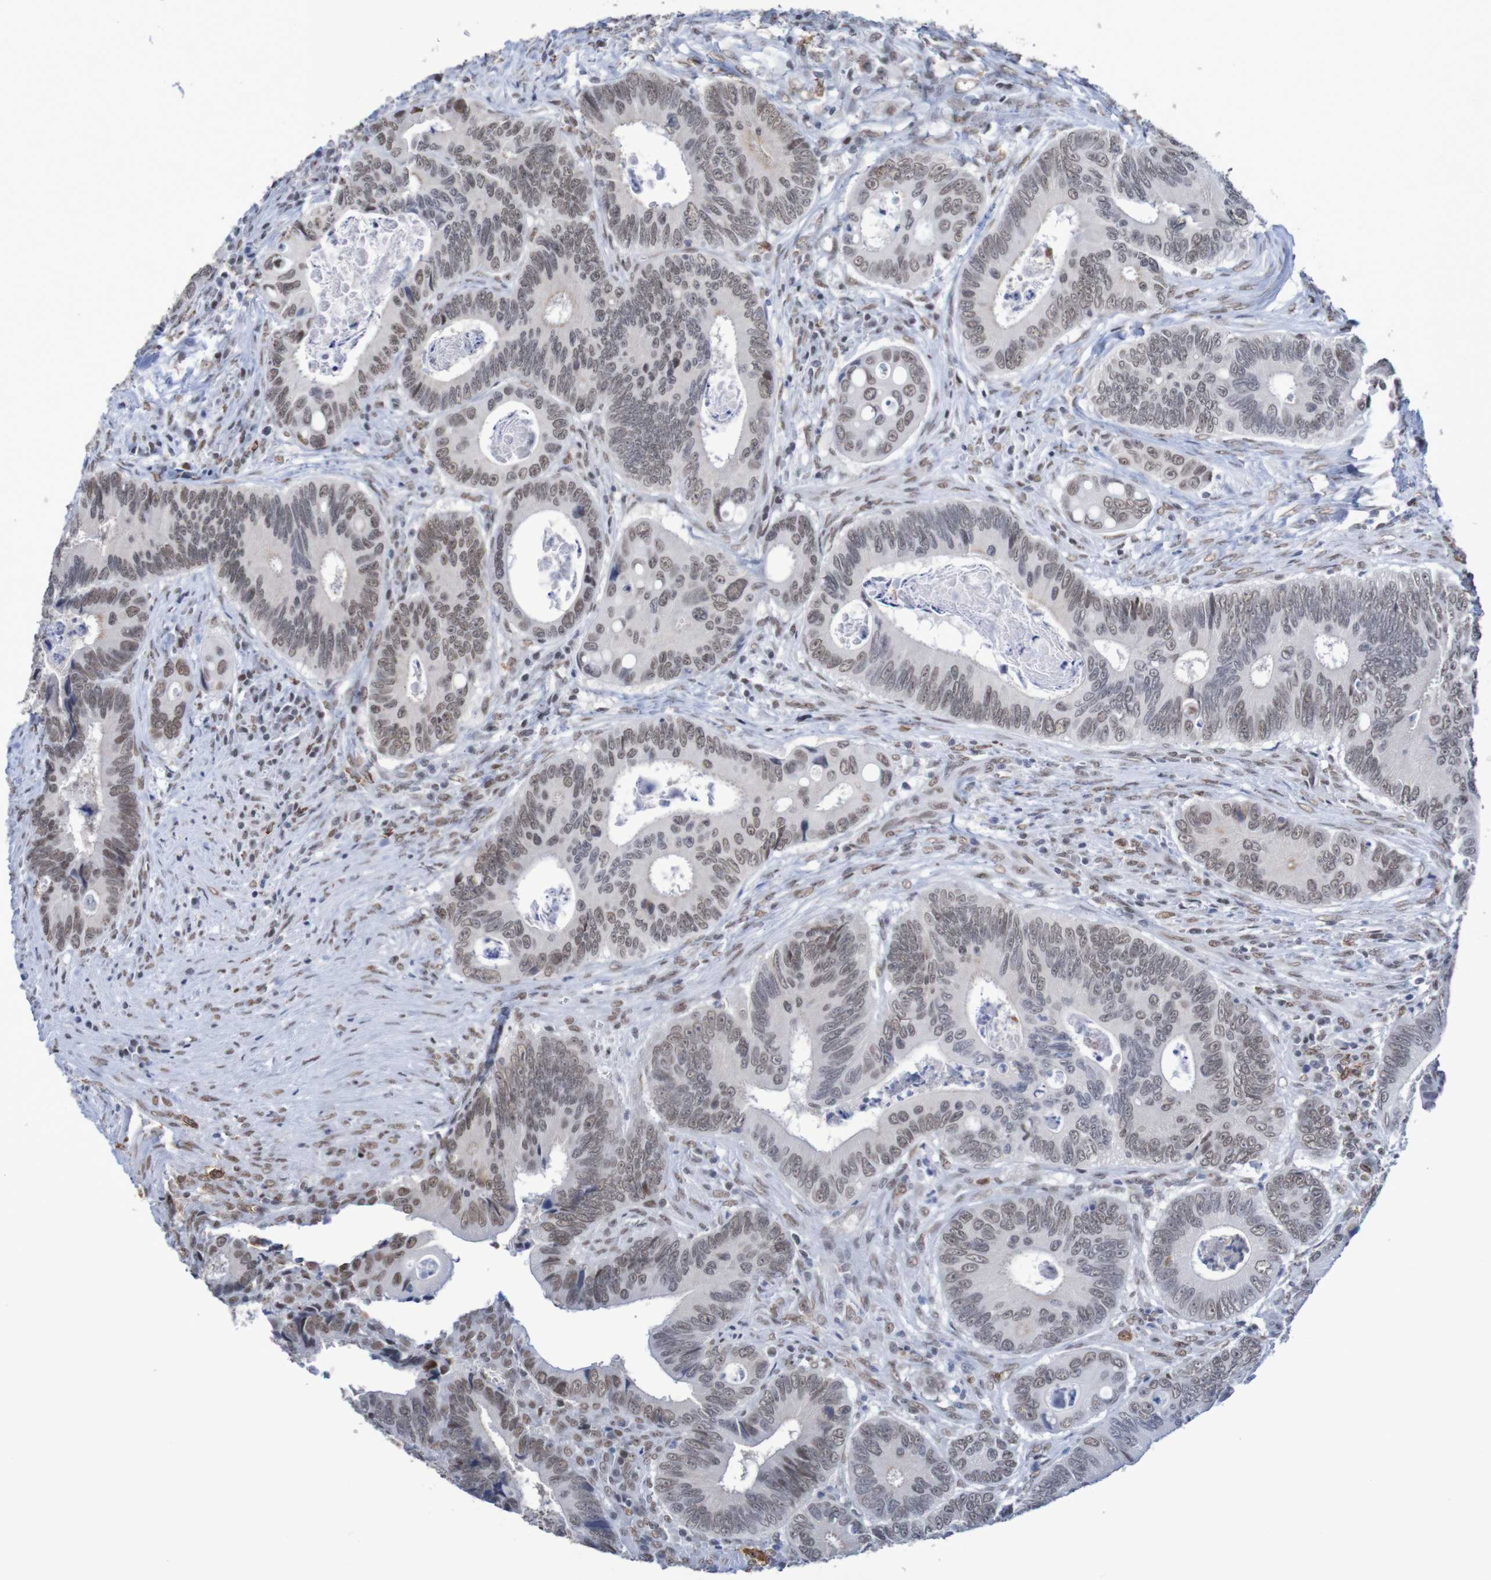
{"staining": {"intensity": "weak", "quantity": ">75%", "location": "nuclear"}, "tissue": "colorectal cancer", "cell_type": "Tumor cells", "image_type": "cancer", "snomed": [{"axis": "morphology", "description": "Inflammation, NOS"}, {"axis": "morphology", "description": "Adenocarcinoma, NOS"}, {"axis": "topography", "description": "Colon"}], "caption": "High-magnification brightfield microscopy of colorectal cancer (adenocarcinoma) stained with DAB (3,3'-diaminobenzidine) (brown) and counterstained with hematoxylin (blue). tumor cells exhibit weak nuclear positivity is identified in about>75% of cells. (IHC, brightfield microscopy, high magnification).", "gene": "MRTFB", "patient": {"sex": "male", "age": 72}}